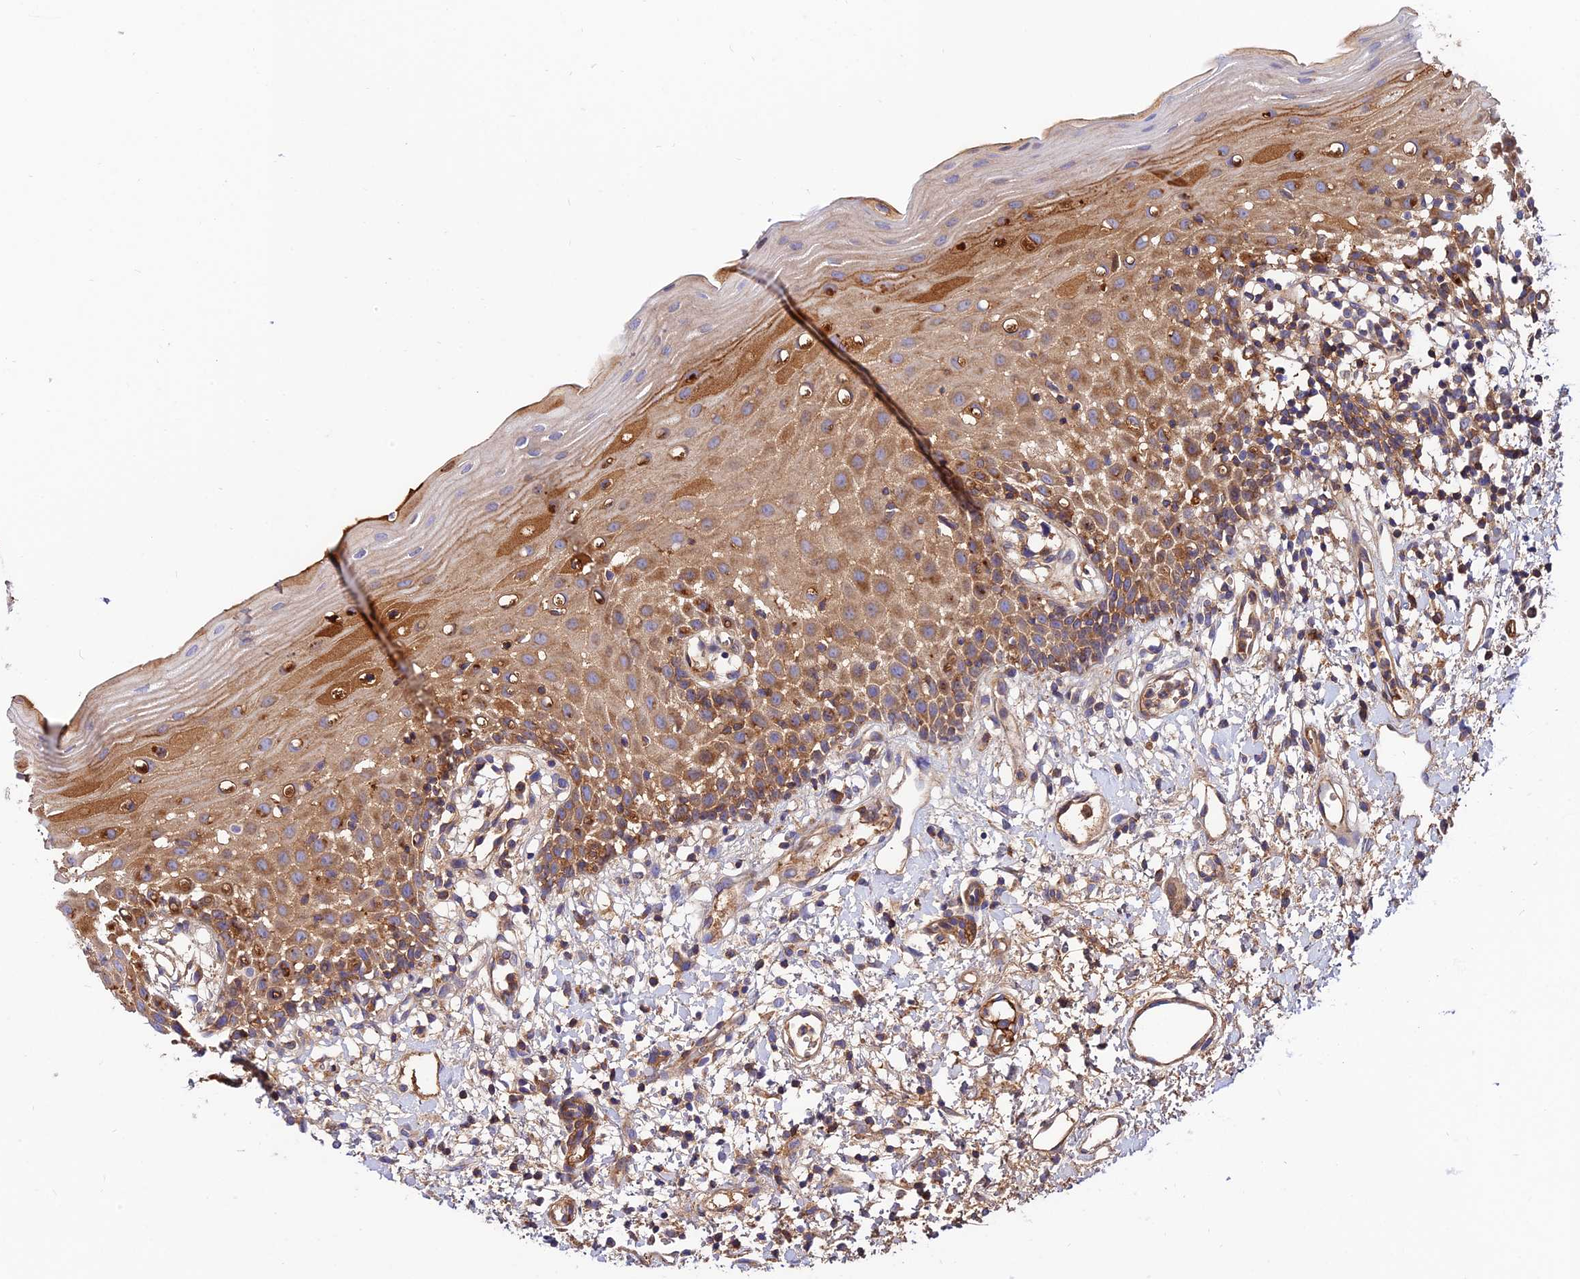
{"staining": {"intensity": "moderate", "quantity": ">75%", "location": "cytoplasmic/membranous"}, "tissue": "oral mucosa", "cell_type": "Squamous epithelial cells", "image_type": "normal", "snomed": [{"axis": "morphology", "description": "Normal tissue, NOS"}, {"axis": "topography", "description": "Oral tissue"}], "caption": "The immunohistochemical stain labels moderate cytoplasmic/membranous expression in squamous epithelial cells of benign oral mucosa.", "gene": "PYM1", "patient": {"sex": "female", "age": 70}}